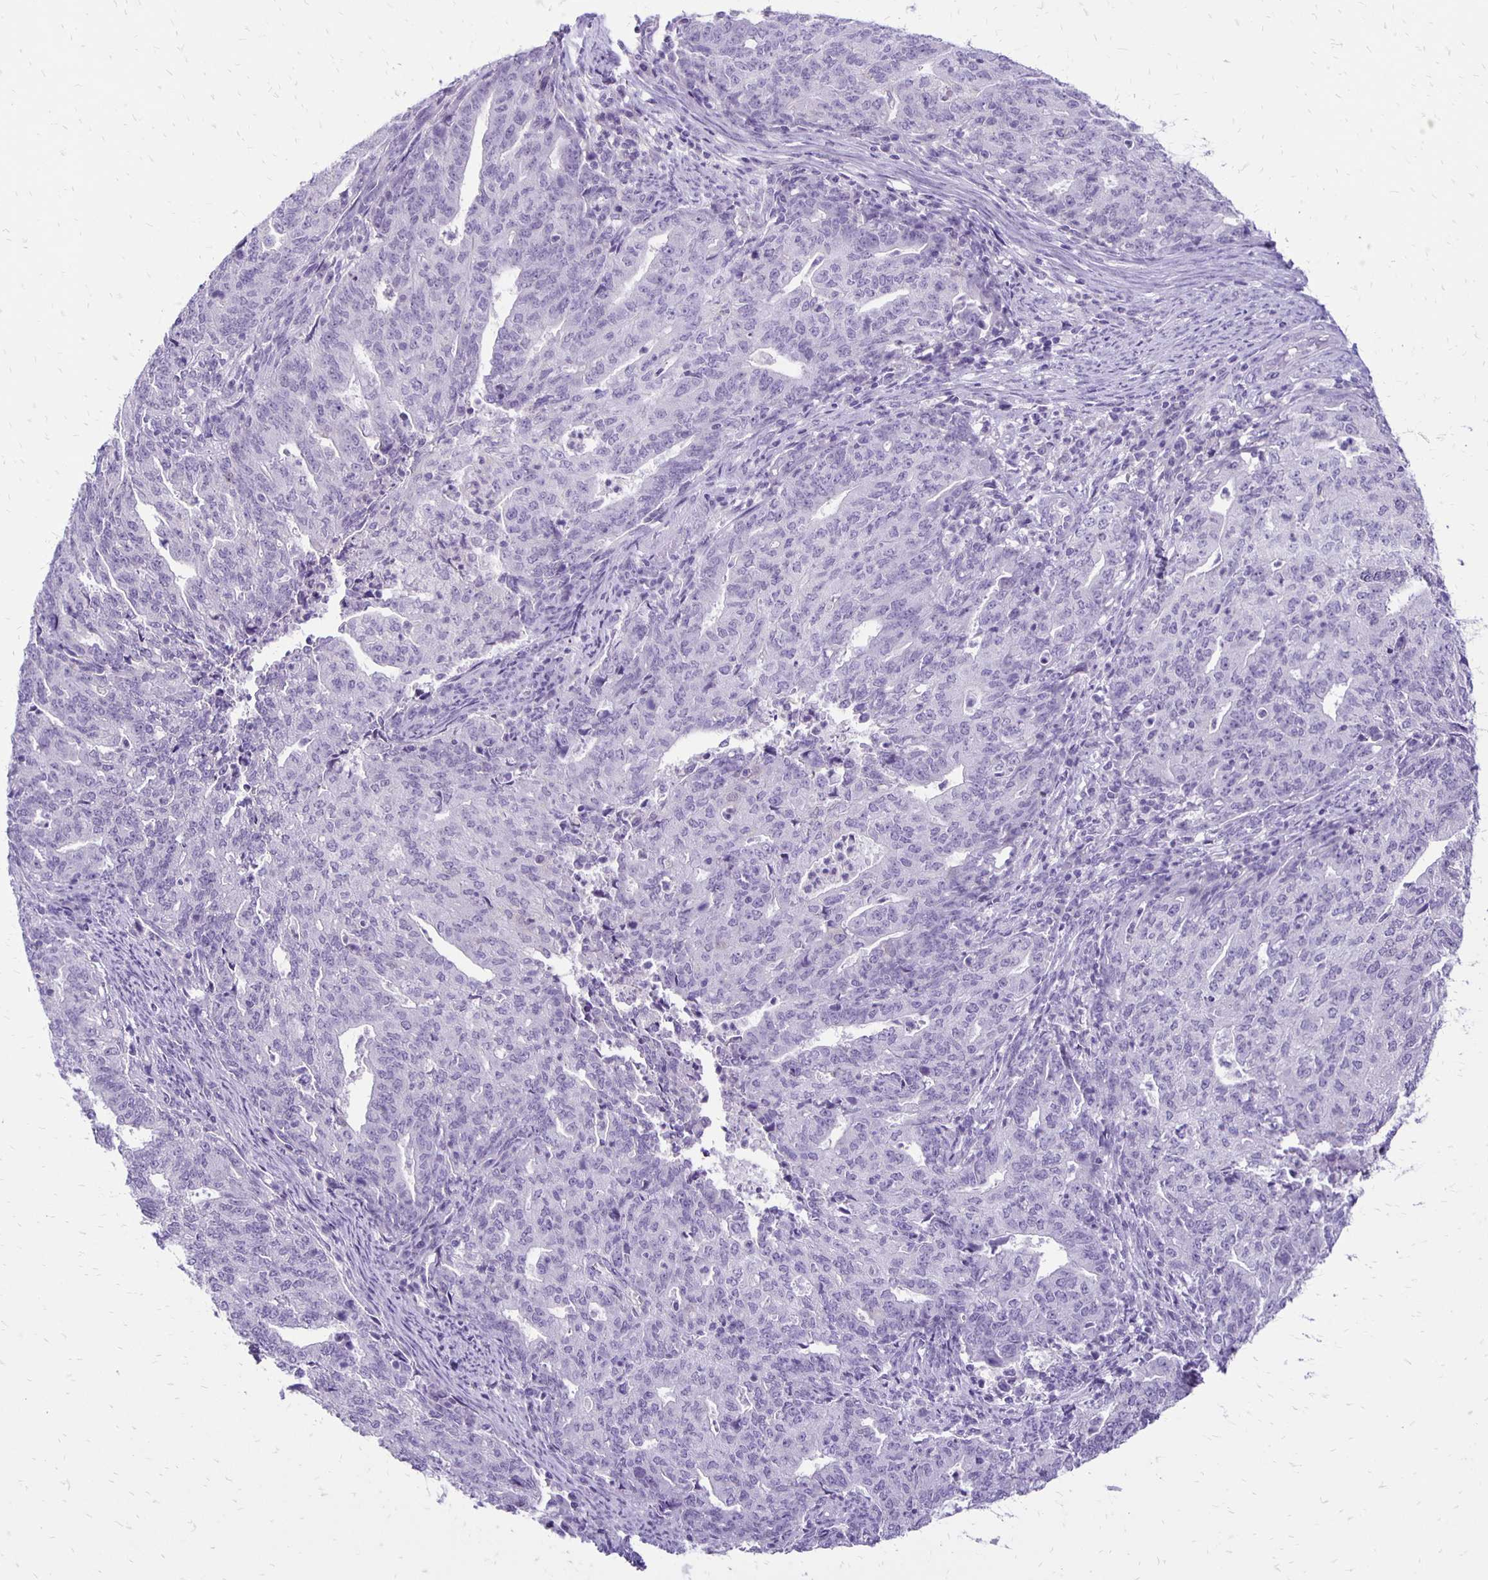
{"staining": {"intensity": "negative", "quantity": "none", "location": "none"}, "tissue": "endometrial cancer", "cell_type": "Tumor cells", "image_type": "cancer", "snomed": [{"axis": "morphology", "description": "Adenocarcinoma, NOS"}, {"axis": "topography", "description": "Endometrium"}], "caption": "An IHC image of endometrial cancer is shown. There is no staining in tumor cells of endometrial cancer. Brightfield microscopy of IHC stained with DAB (brown) and hematoxylin (blue), captured at high magnification.", "gene": "ANKRD45", "patient": {"sex": "female", "age": 82}}